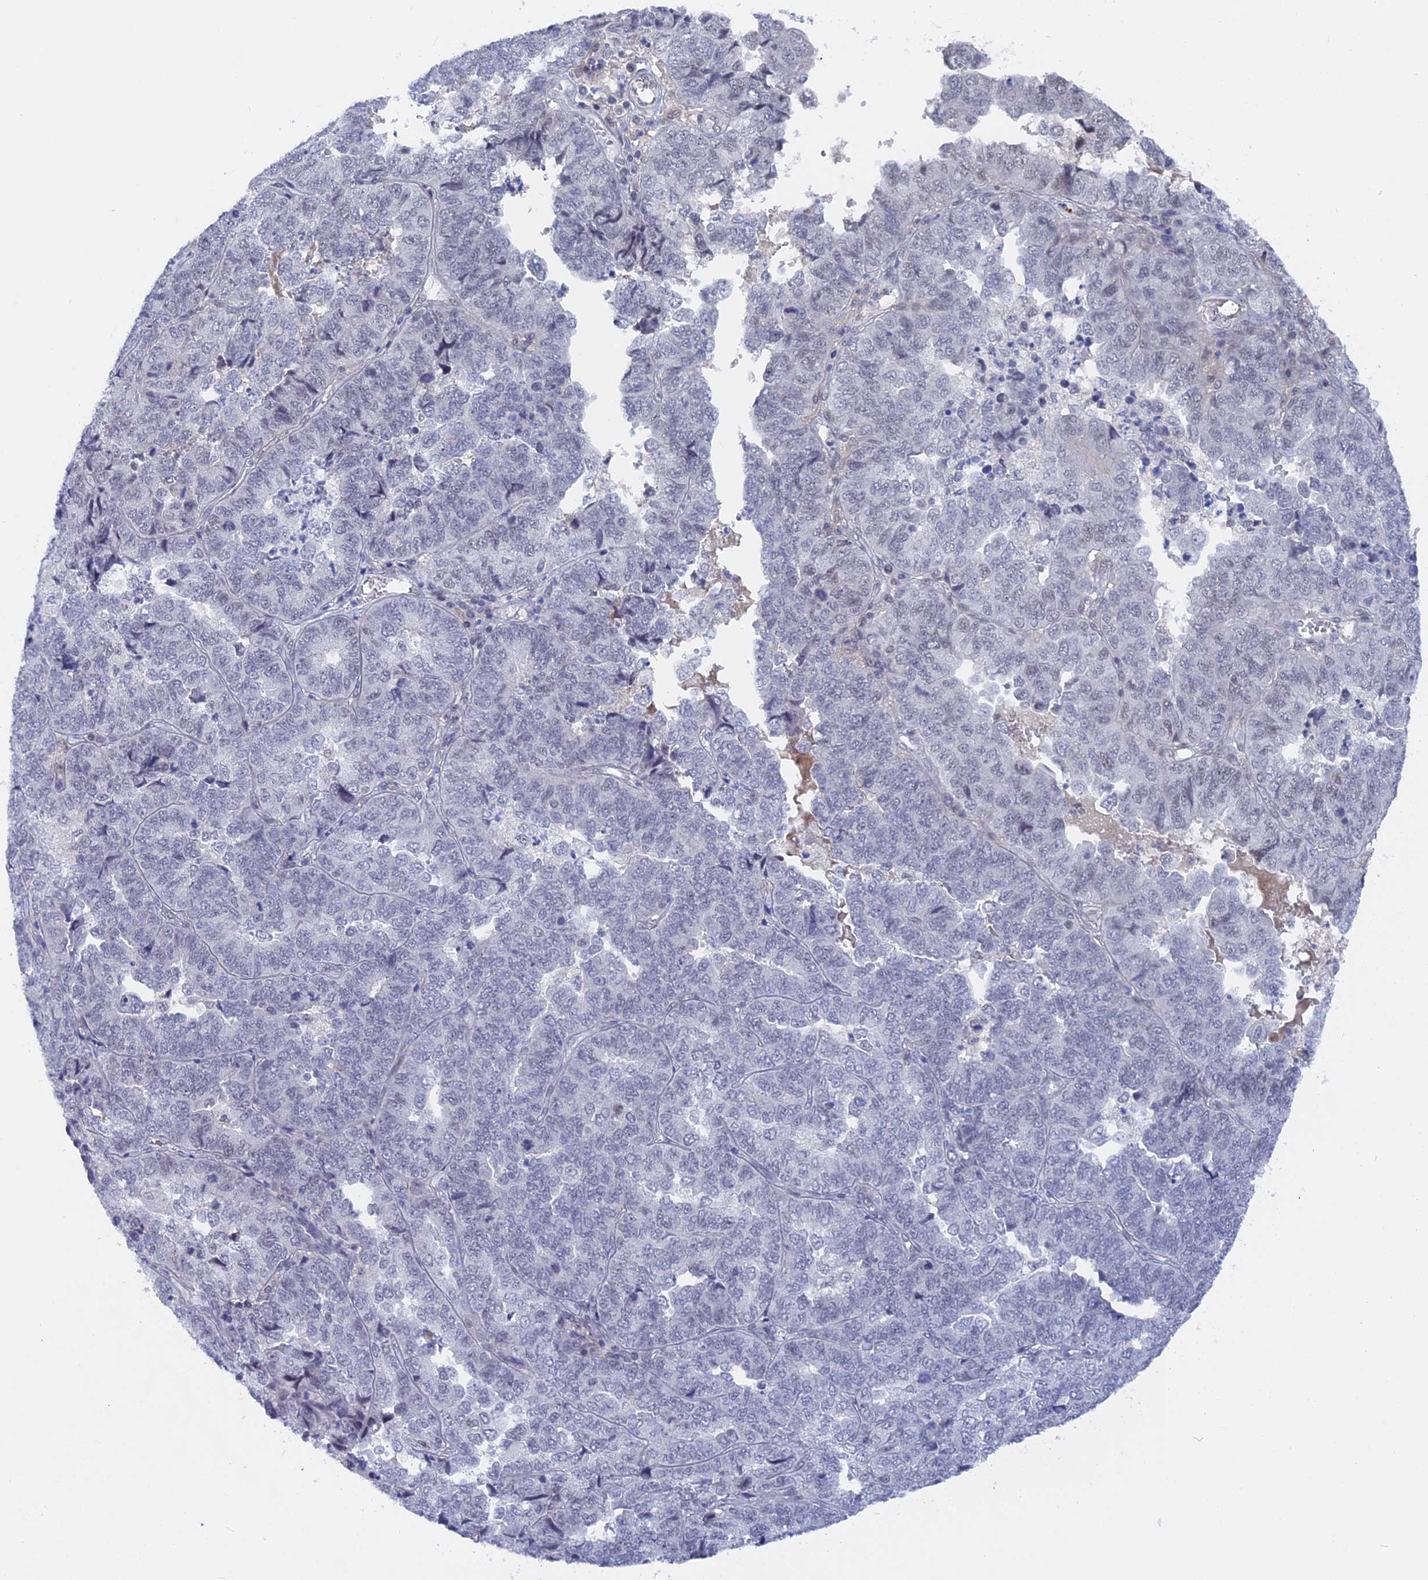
{"staining": {"intensity": "negative", "quantity": "none", "location": "none"}, "tissue": "endometrial cancer", "cell_type": "Tumor cells", "image_type": "cancer", "snomed": [{"axis": "morphology", "description": "Adenocarcinoma, NOS"}, {"axis": "topography", "description": "Endometrium"}], "caption": "Endometrial cancer (adenocarcinoma) was stained to show a protein in brown. There is no significant staining in tumor cells.", "gene": "BRD2", "patient": {"sex": "female", "age": 79}}